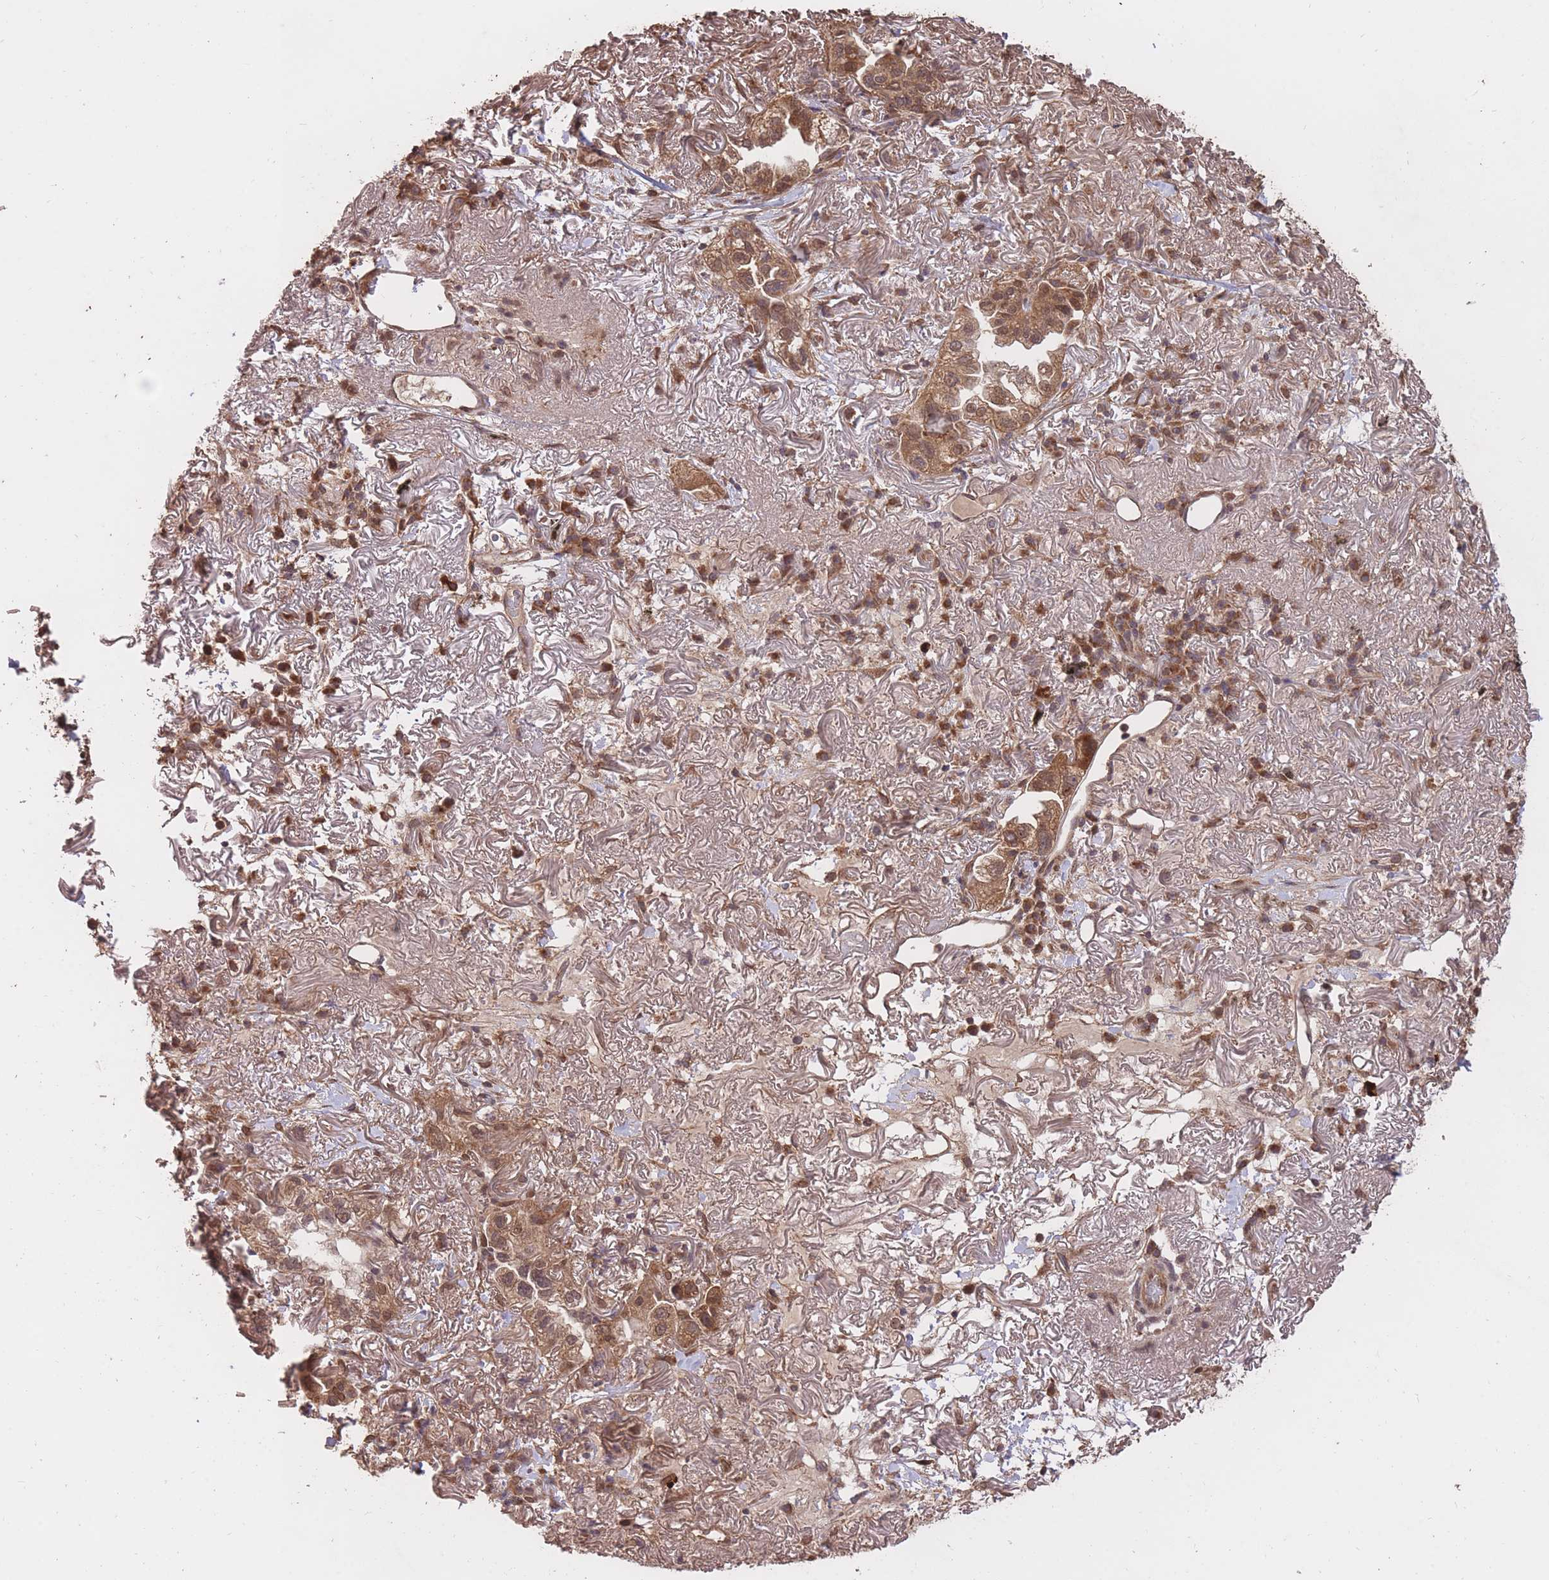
{"staining": {"intensity": "moderate", "quantity": ">75%", "location": "cytoplasmic/membranous"}, "tissue": "lung cancer", "cell_type": "Tumor cells", "image_type": "cancer", "snomed": [{"axis": "morphology", "description": "Adenocarcinoma, NOS"}, {"axis": "topography", "description": "Lung"}], "caption": "A brown stain highlights moderate cytoplasmic/membranous staining of a protein in human lung adenocarcinoma tumor cells.", "gene": "RGS14", "patient": {"sex": "female", "age": 69}}